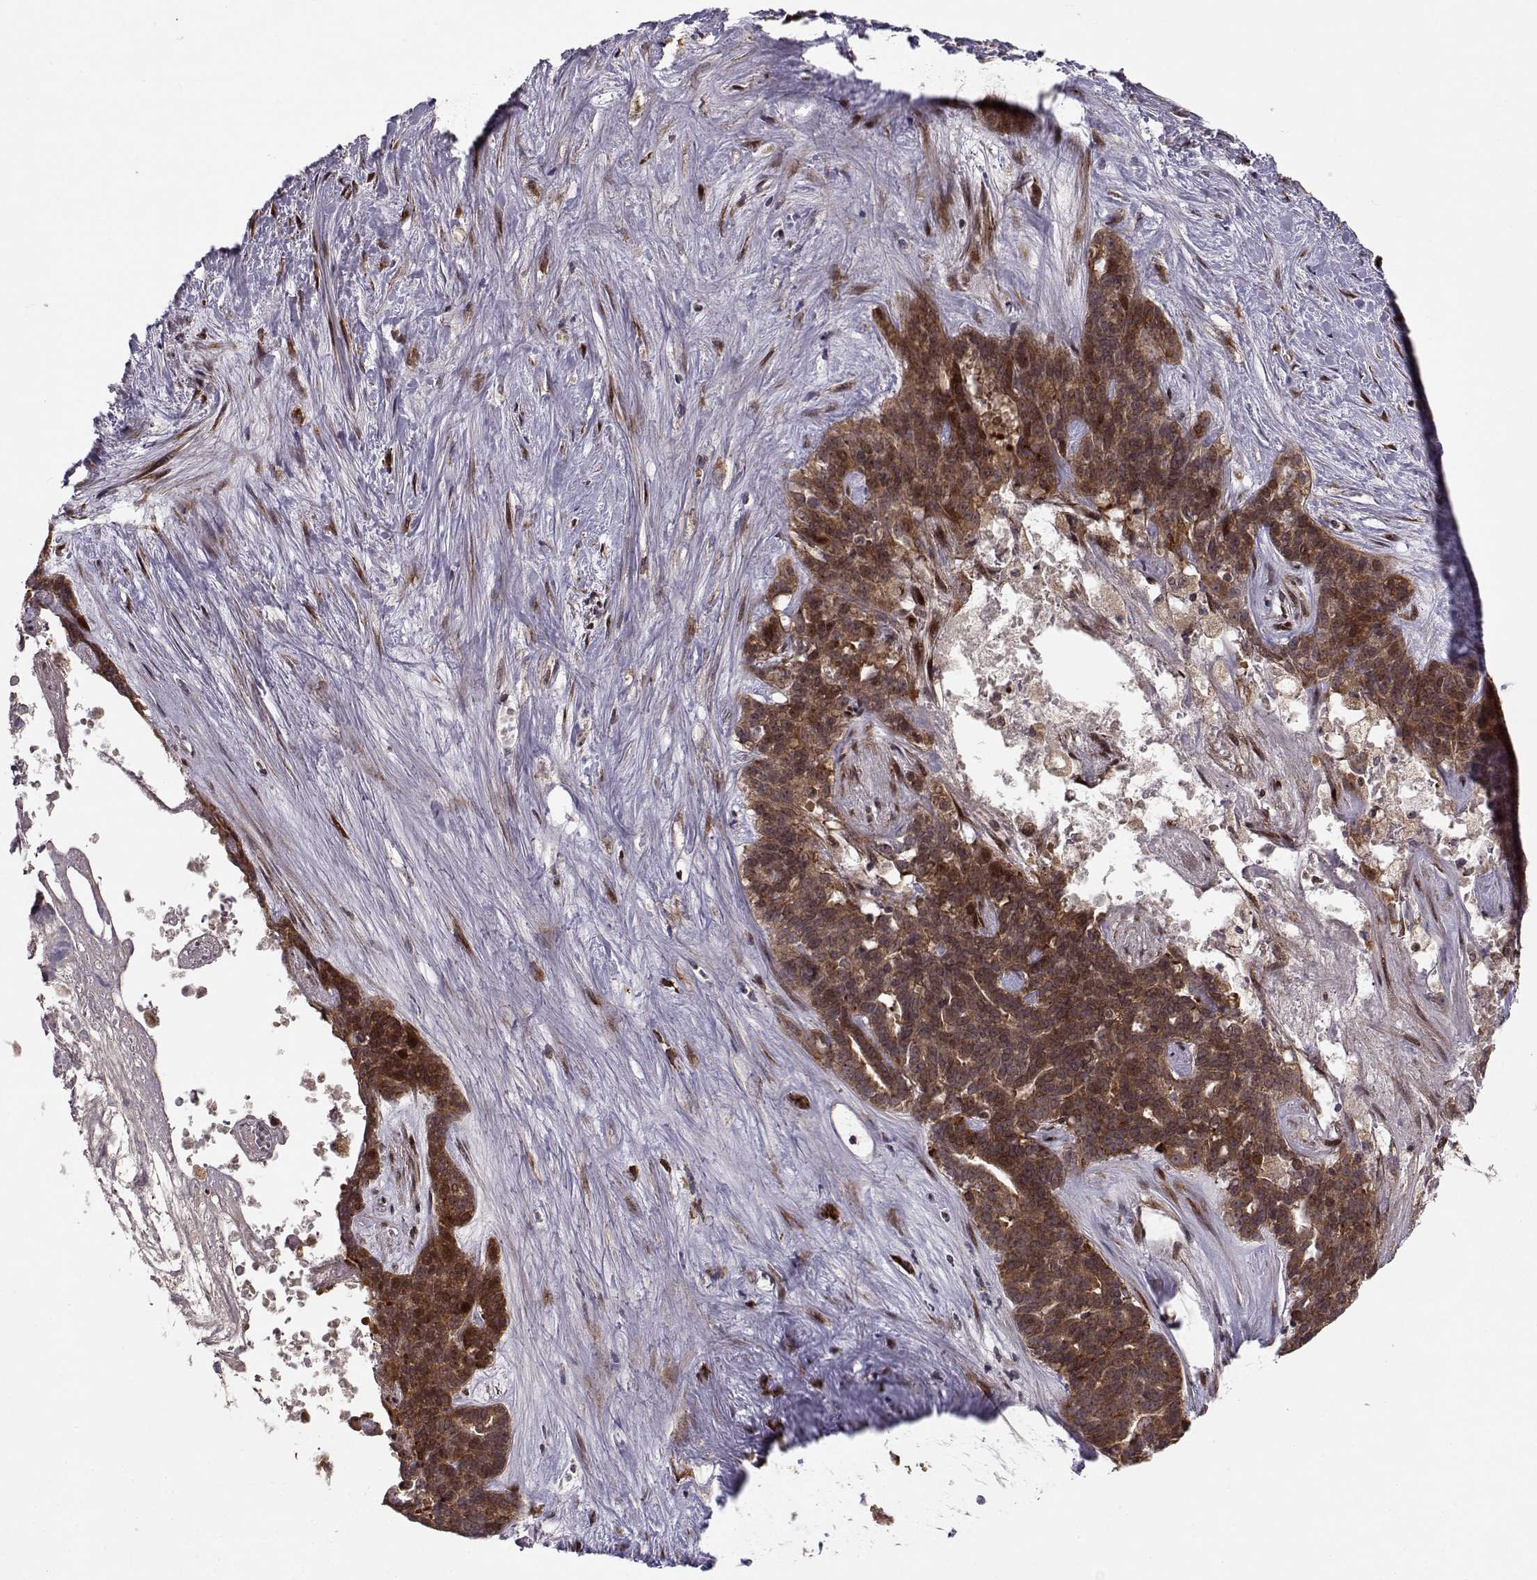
{"staining": {"intensity": "strong", "quantity": ">75%", "location": "cytoplasmic/membranous"}, "tissue": "liver cancer", "cell_type": "Tumor cells", "image_type": "cancer", "snomed": [{"axis": "morphology", "description": "Cholangiocarcinoma"}, {"axis": "topography", "description": "Liver"}], "caption": "Strong cytoplasmic/membranous staining for a protein is appreciated in approximately >75% of tumor cells of liver cancer (cholangiocarcinoma) using IHC.", "gene": "RPL31", "patient": {"sex": "female", "age": 47}}